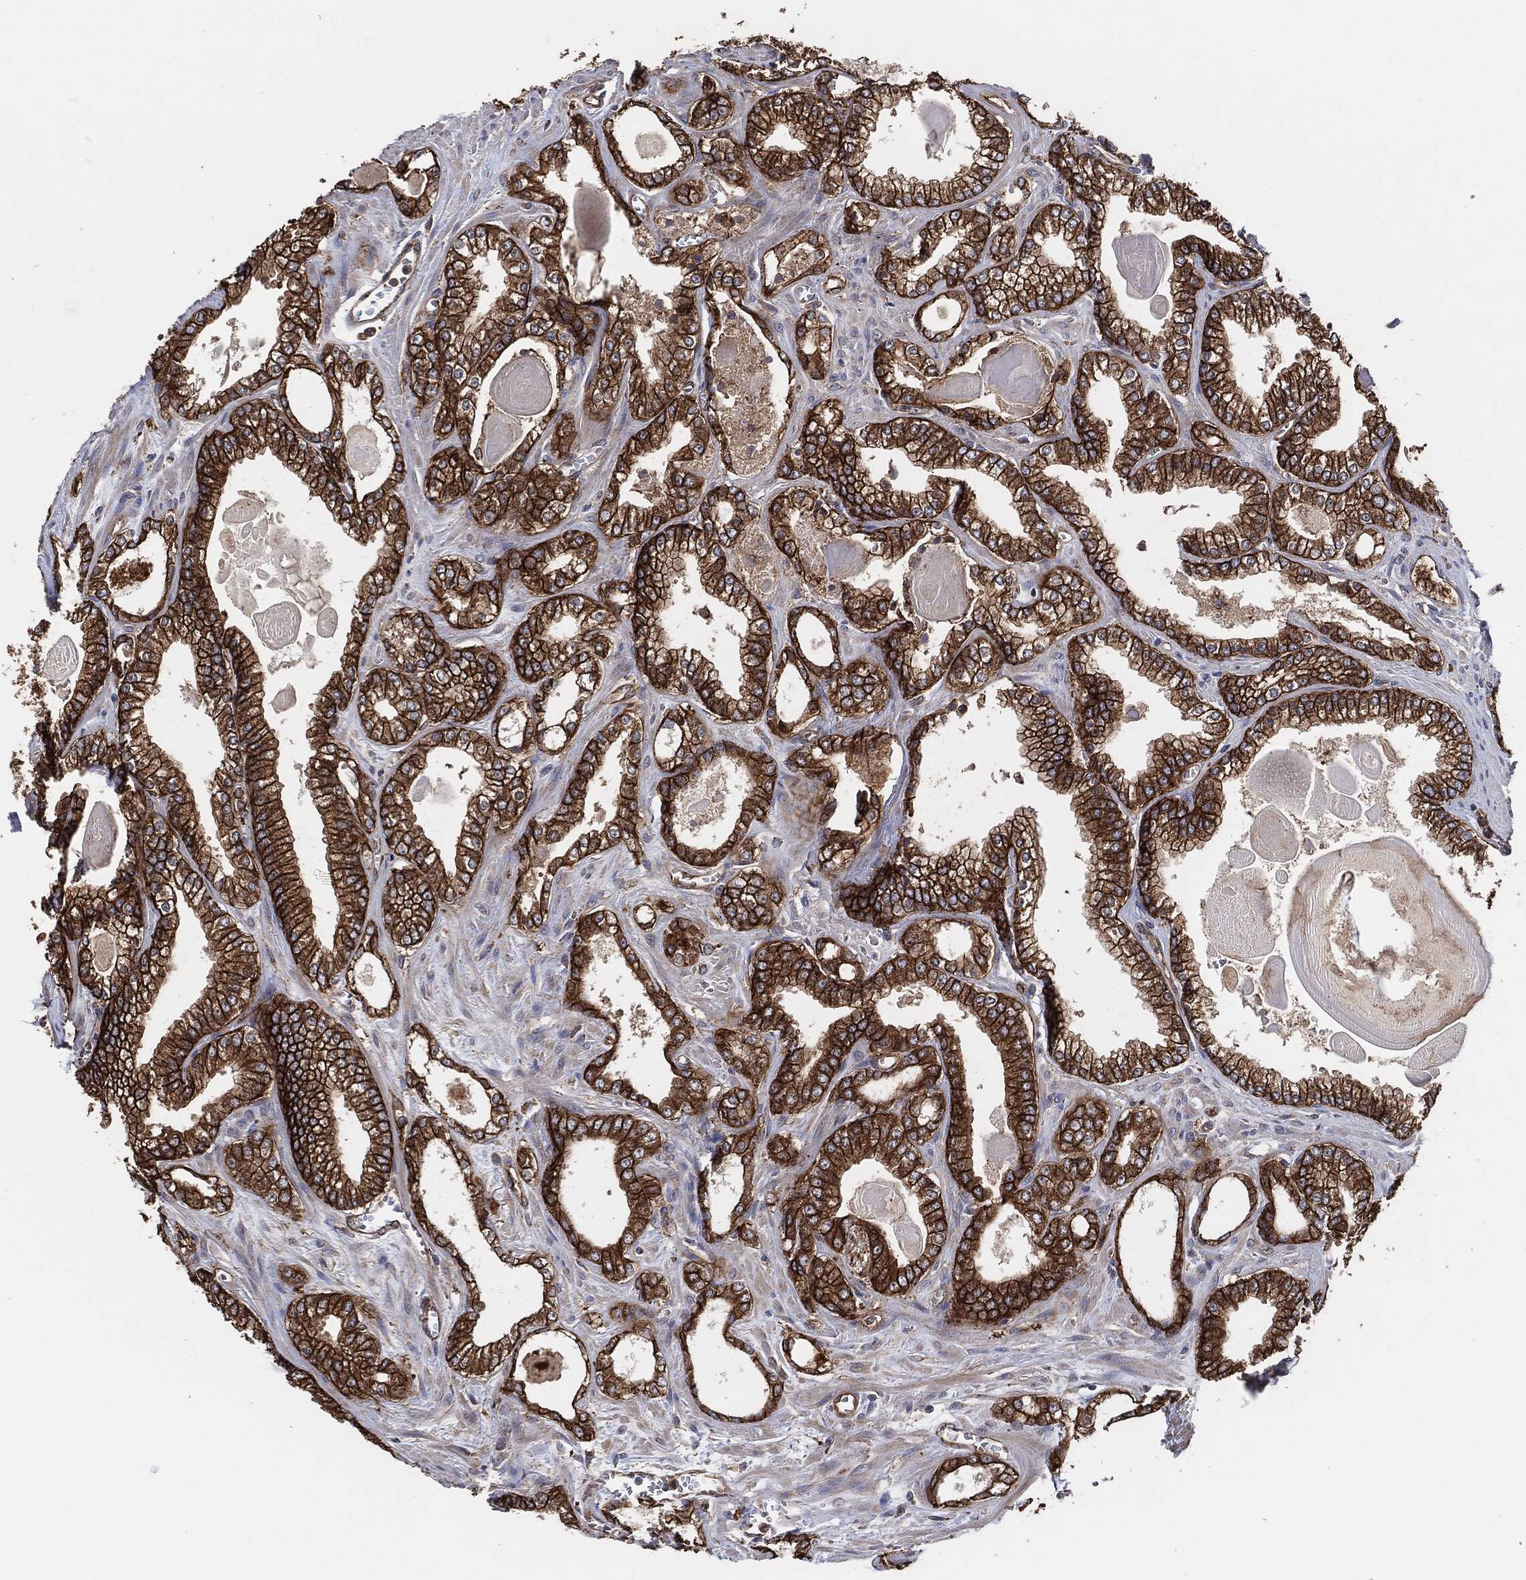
{"staining": {"intensity": "strong", "quantity": ">75%", "location": "cytoplasmic/membranous"}, "tissue": "prostate cancer", "cell_type": "Tumor cells", "image_type": "cancer", "snomed": [{"axis": "morphology", "description": "Adenocarcinoma, Medium grade"}, {"axis": "topography", "description": "Prostate"}], "caption": "A brown stain shows strong cytoplasmic/membranous expression of a protein in prostate cancer (medium-grade adenocarcinoma) tumor cells.", "gene": "CTNNA1", "patient": {"sex": "male", "age": 71}}